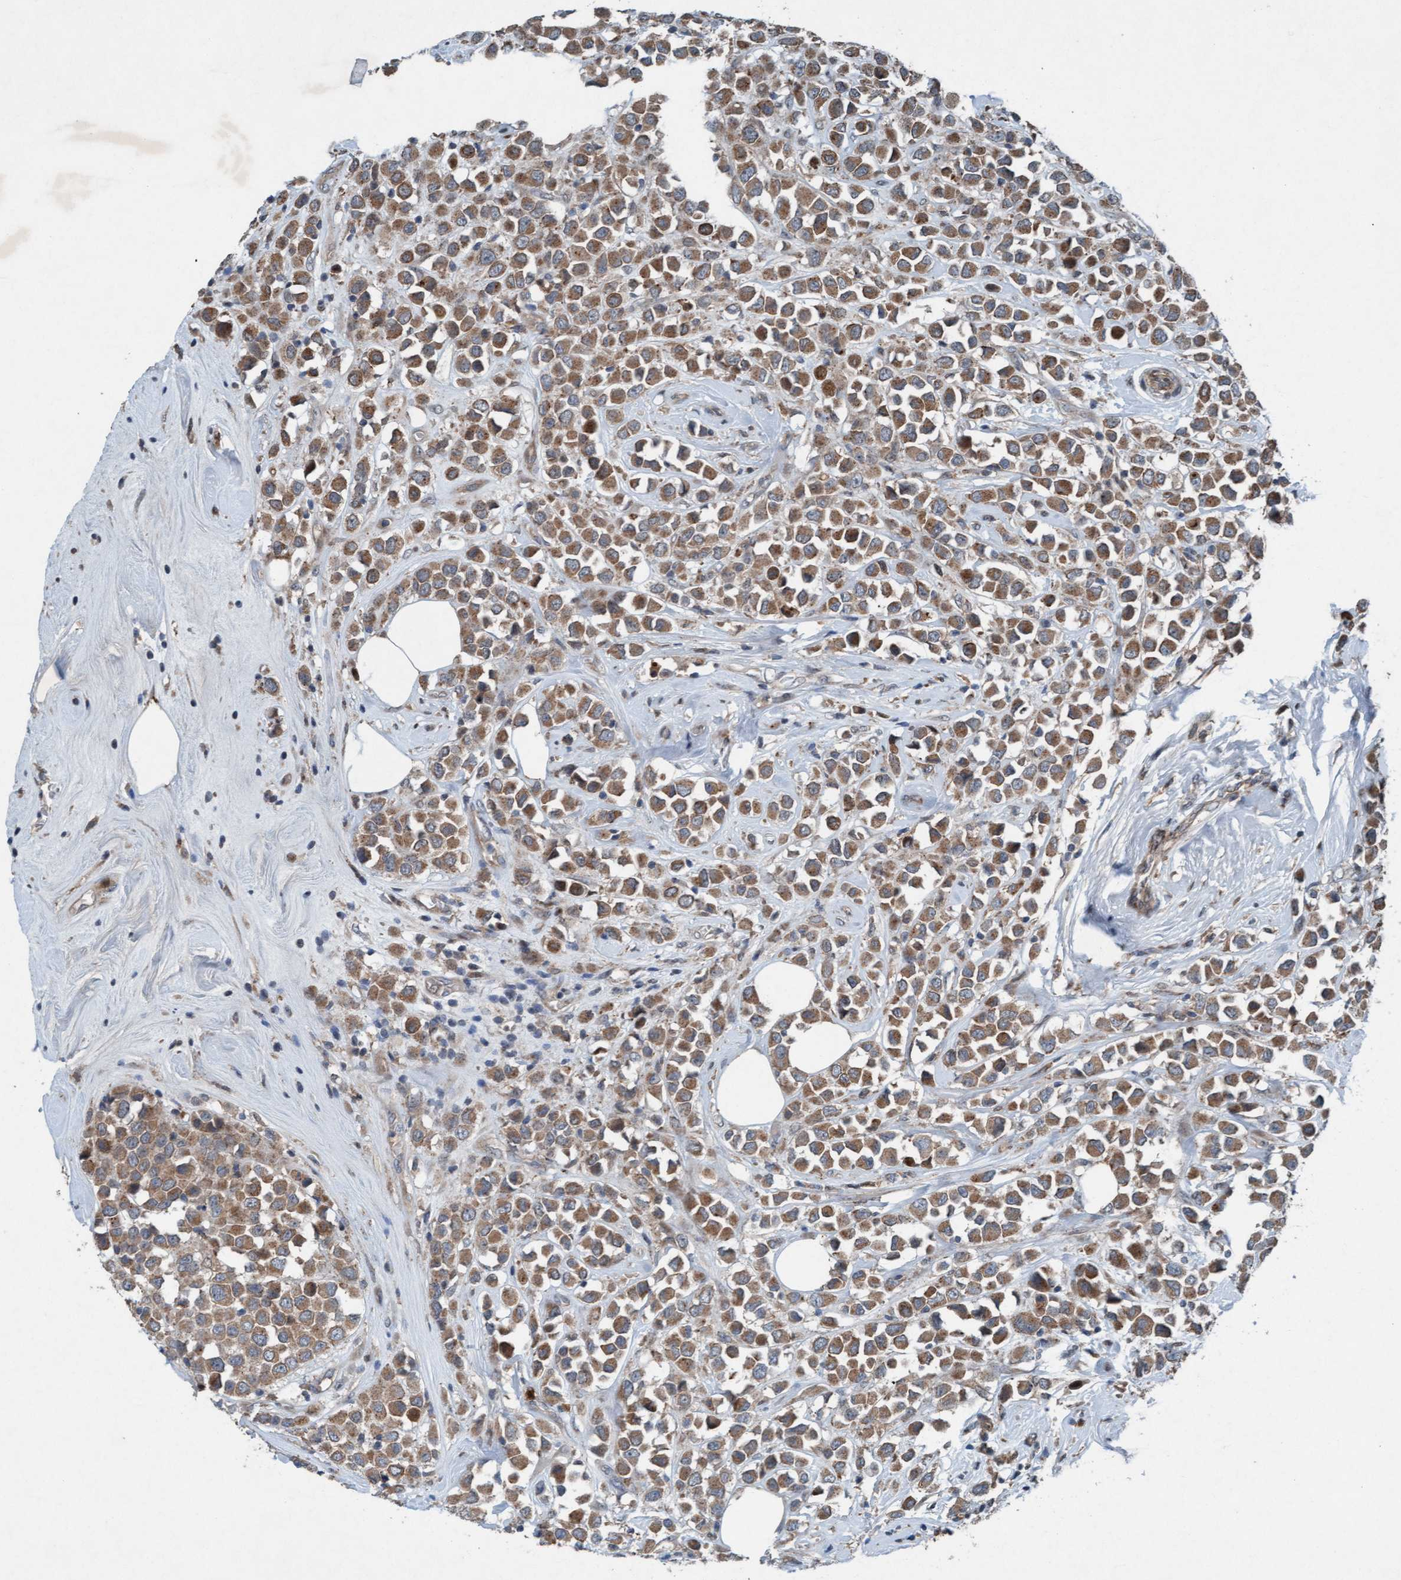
{"staining": {"intensity": "moderate", "quantity": ">75%", "location": "cytoplasmic/membranous"}, "tissue": "breast cancer", "cell_type": "Tumor cells", "image_type": "cancer", "snomed": [{"axis": "morphology", "description": "Duct carcinoma"}, {"axis": "topography", "description": "Breast"}], "caption": "Protein staining by immunohistochemistry (IHC) reveals moderate cytoplasmic/membranous expression in about >75% of tumor cells in invasive ductal carcinoma (breast). Nuclei are stained in blue.", "gene": "PLXNB2", "patient": {"sex": "female", "age": 61}}